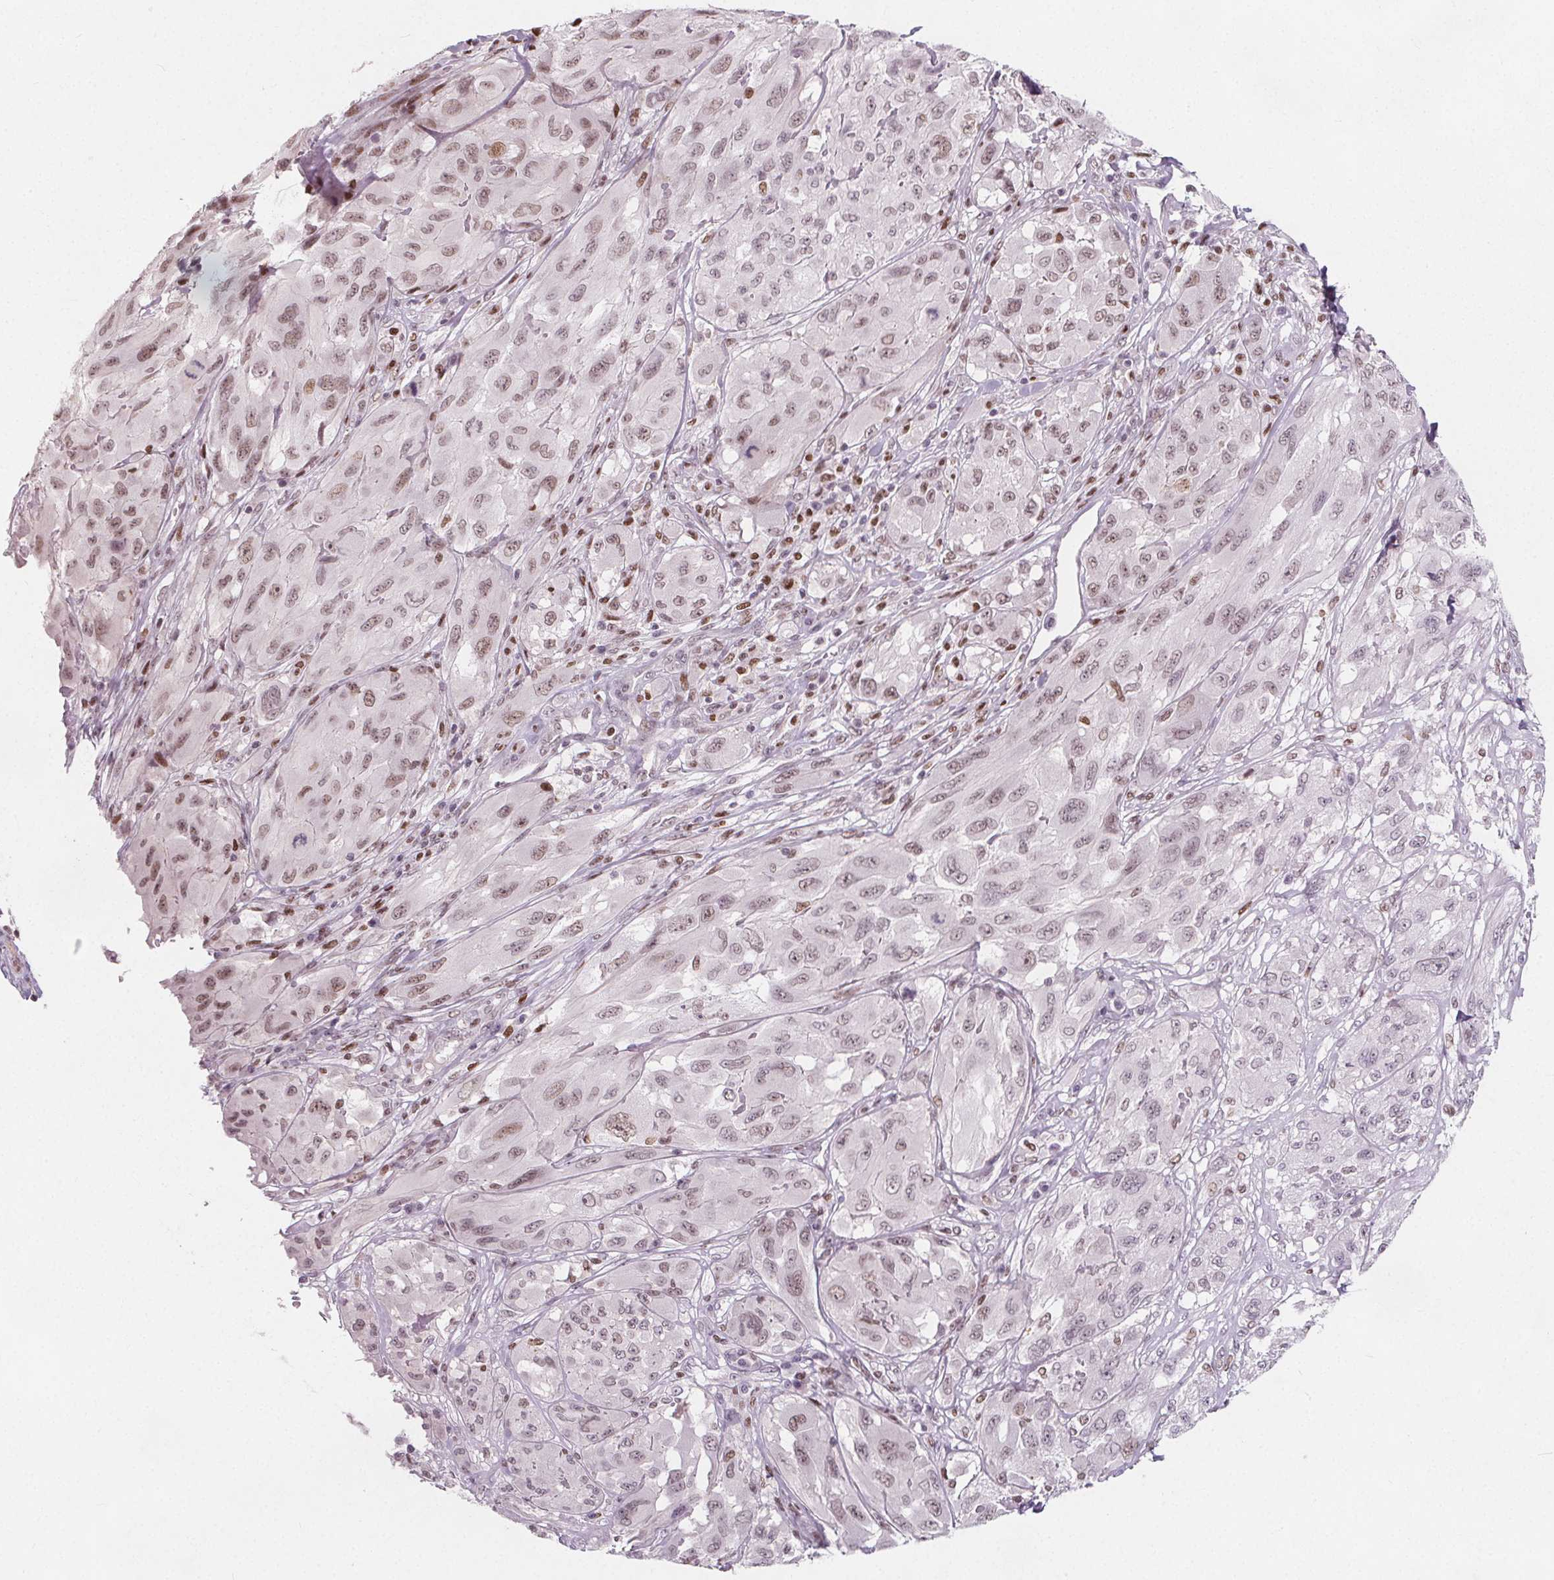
{"staining": {"intensity": "weak", "quantity": "25%-75%", "location": "nuclear"}, "tissue": "melanoma", "cell_type": "Tumor cells", "image_type": "cancer", "snomed": [{"axis": "morphology", "description": "Malignant melanoma, NOS"}, {"axis": "topography", "description": "Skin"}], "caption": "Melanoma tissue displays weak nuclear expression in approximately 25%-75% of tumor cells, visualized by immunohistochemistry.", "gene": "TAF6L", "patient": {"sex": "female", "age": 91}}